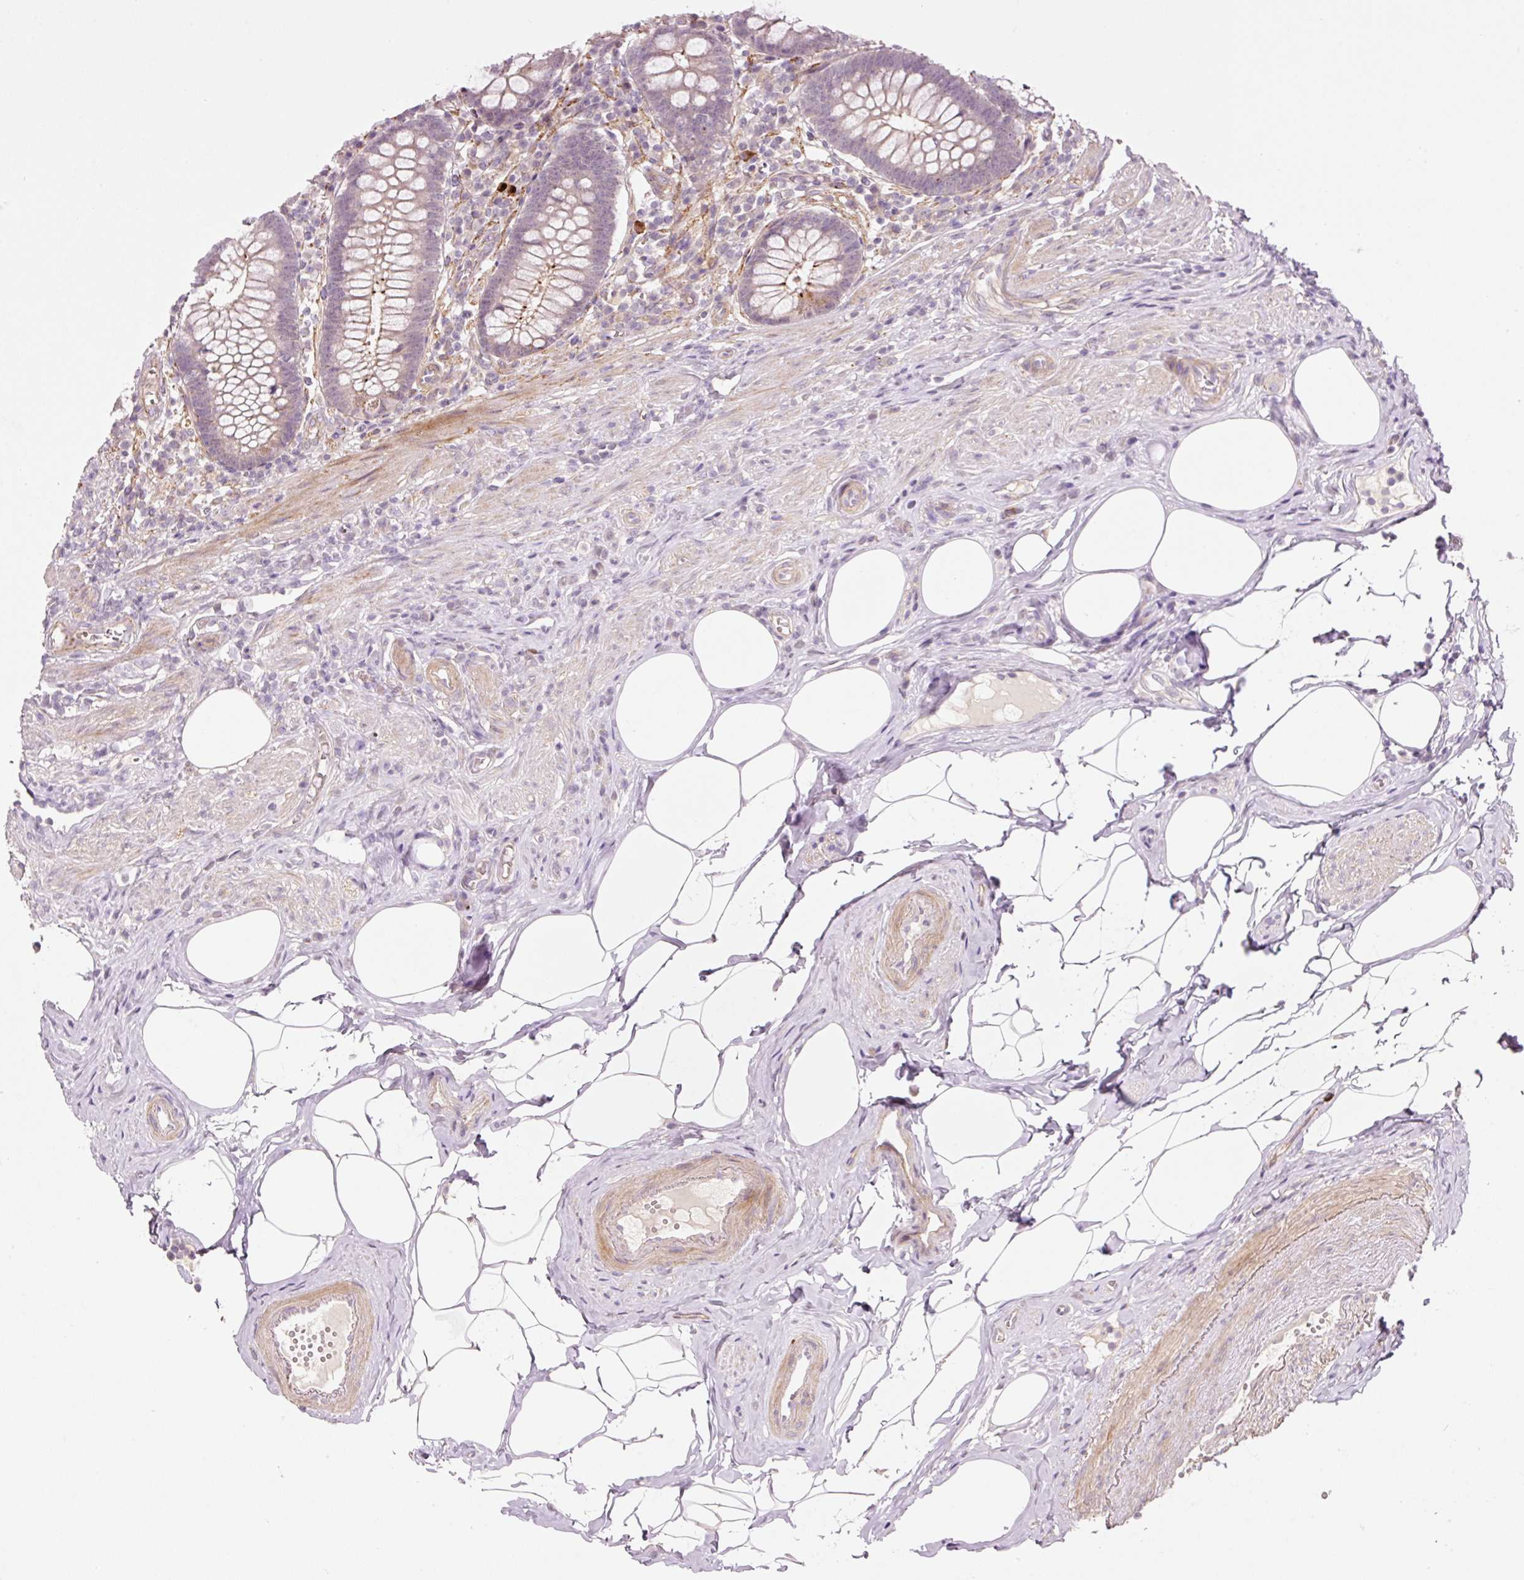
{"staining": {"intensity": "moderate", "quantity": "<25%", "location": "cytoplasmic/membranous"}, "tissue": "appendix", "cell_type": "Glandular cells", "image_type": "normal", "snomed": [{"axis": "morphology", "description": "Normal tissue, NOS"}, {"axis": "topography", "description": "Appendix"}], "caption": "A brown stain labels moderate cytoplasmic/membranous expression of a protein in glandular cells of benign appendix.", "gene": "TIRAP", "patient": {"sex": "female", "age": 56}}